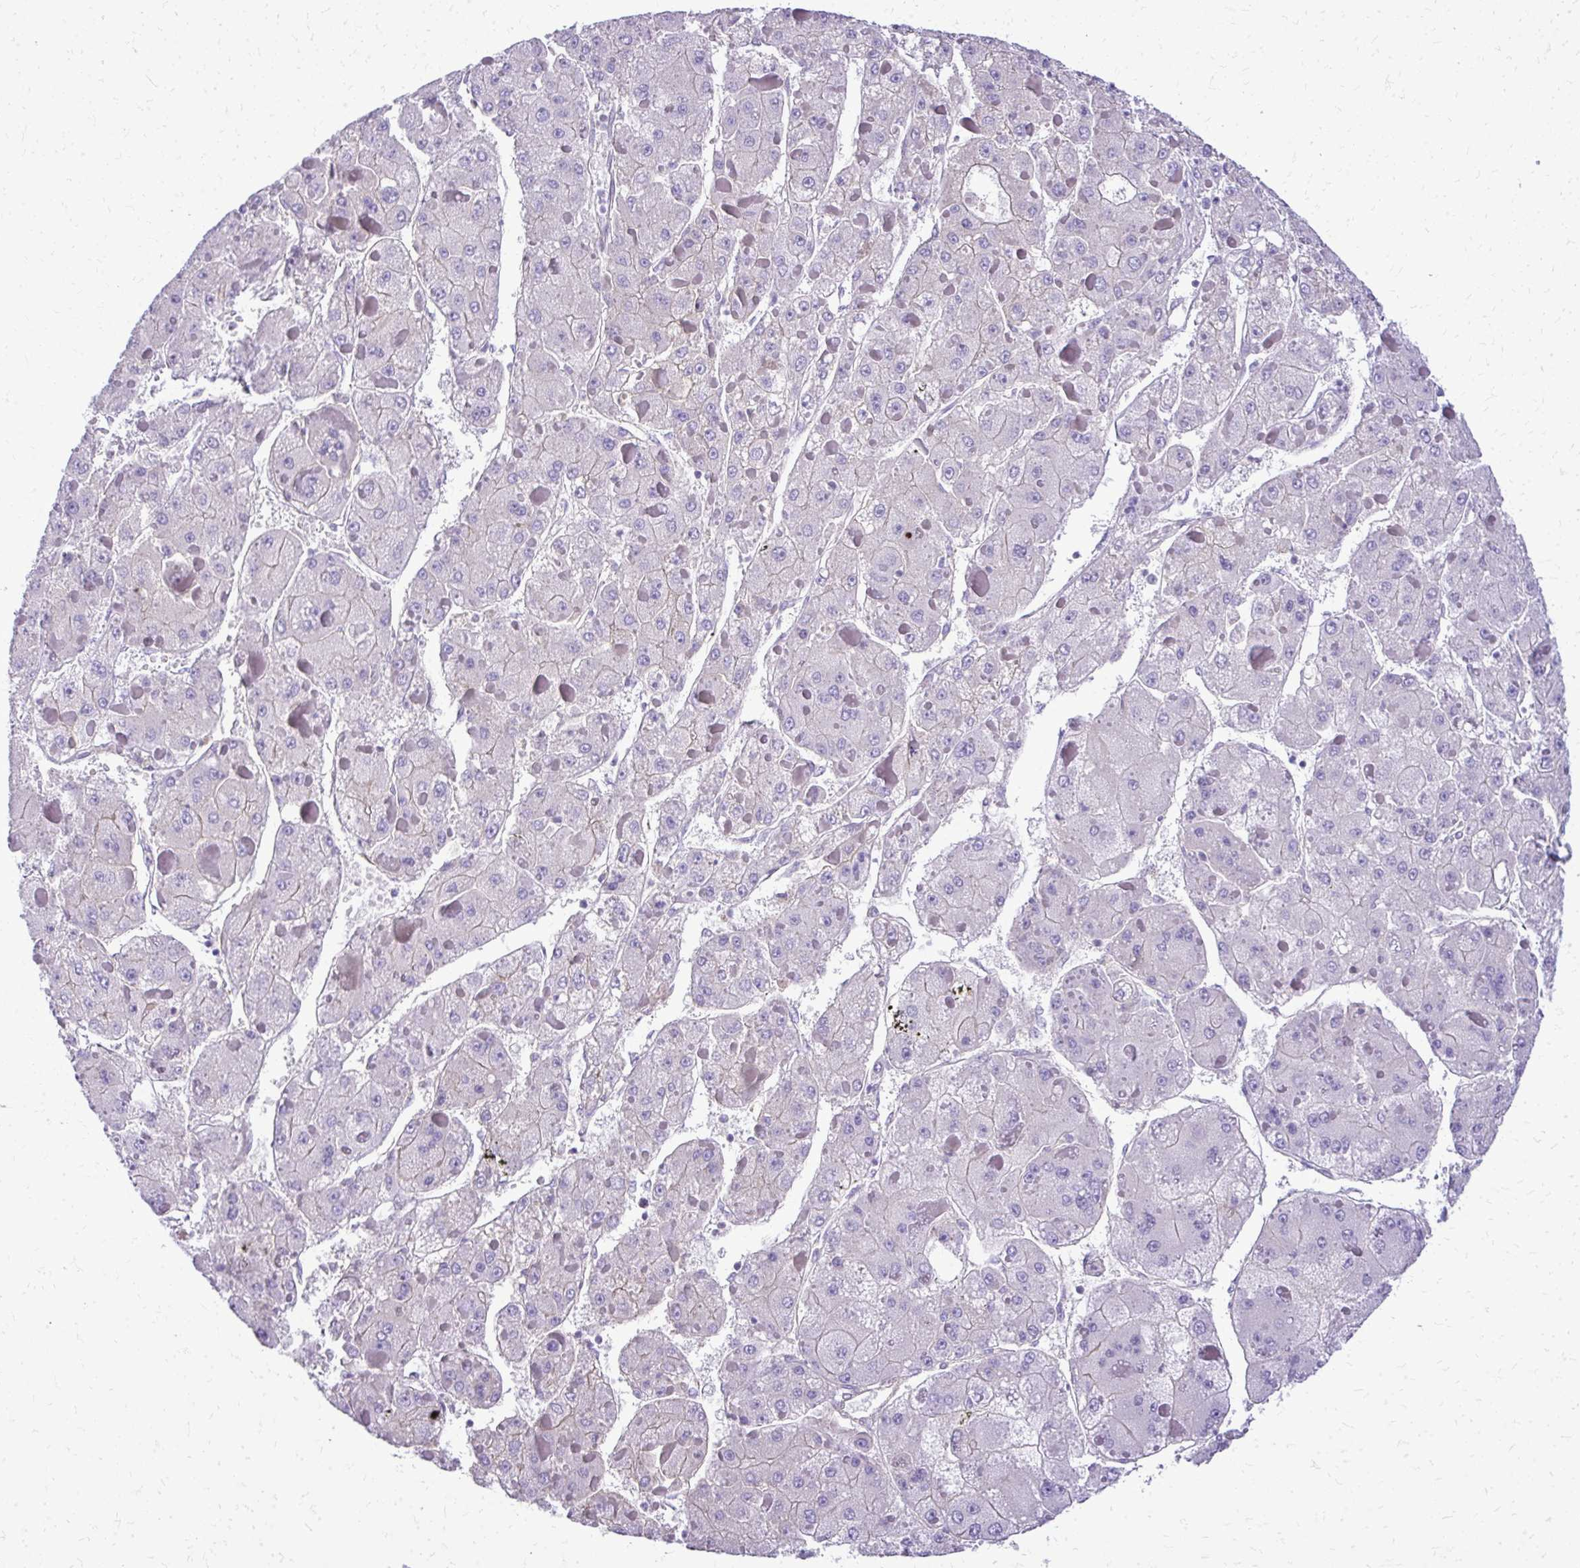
{"staining": {"intensity": "weak", "quantity": "<25%", "location": "cytoplasmic/membranous"}, "tissue": "liver cancer", "cell_type": "Tumor cells", "image_type": "cancer", "snomed": [{"axis": "morphology", "description": "Carcinoma, Hepatocellular, NOS"}, {"axis": "topography", "description": "Liver"}], "caption": "The photomicrograph displays no significant staining in tumor cells of hepatocellular carcinoma (liver). The staining was performed using DAB (3,3'-diaminobenzidine) to visualize the protein expression in brown, while the nuclei were stained in blue with hematoxylin (Magnification: 20x).", "gene": "RUNDC3B", "patient": {"sex": "female", "age": 73}}